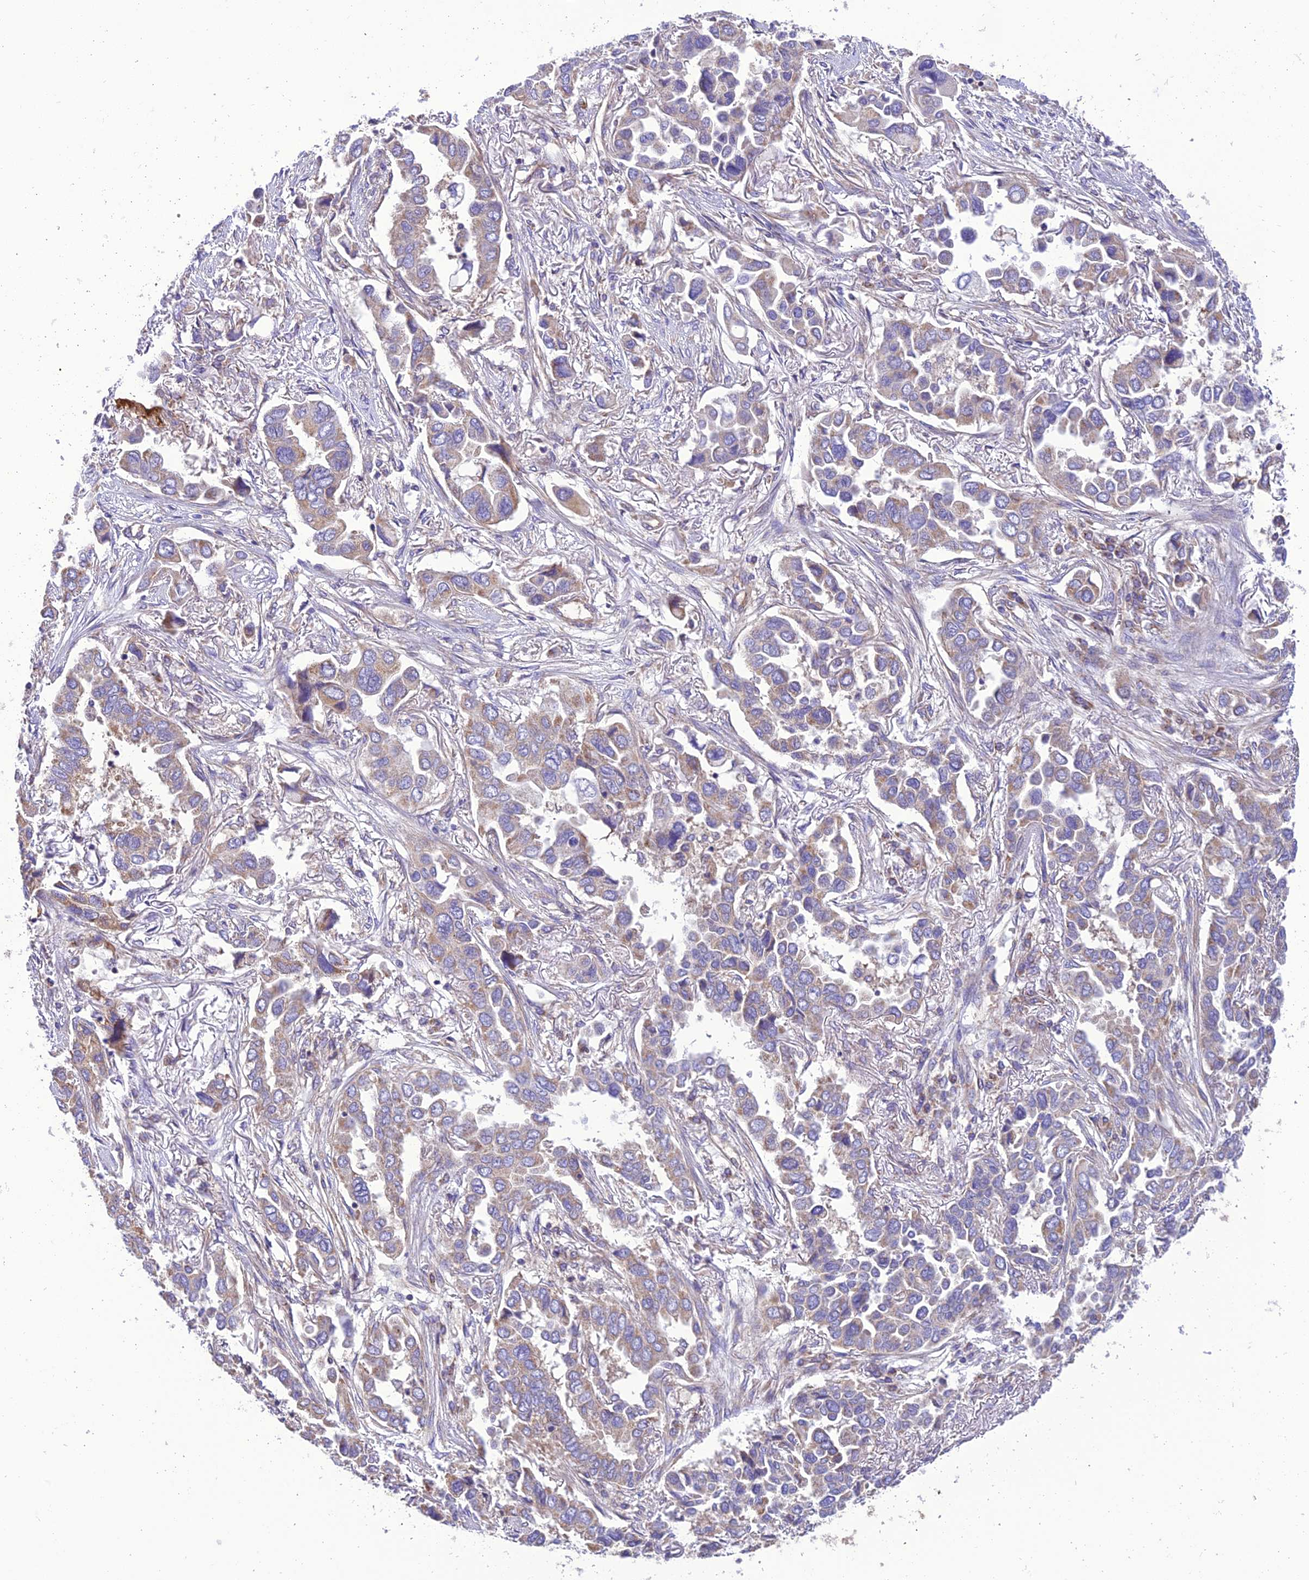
{"staining": {"intensity": "moderate", "quantity": "<25%", "location": "cytoplasmic/membranous"}, "tissue": "lung cancer", "cell_type": "Tumor cells", "image_type": "cancer", "snomed": [{"axis": "morphology", "description": "Adenocarcinoma, NOS"}, {"axis": "topography", "description": "Lung"}], "caption": "Approximately <25% of tumor cells in human lung cancer demonstrate moderate cytoplasmic/membranous protein positivity as visualized by brown immunohistochemical staining.", "gene": "MAP3K12", "patient": {"sex": "female", "age": 76}}